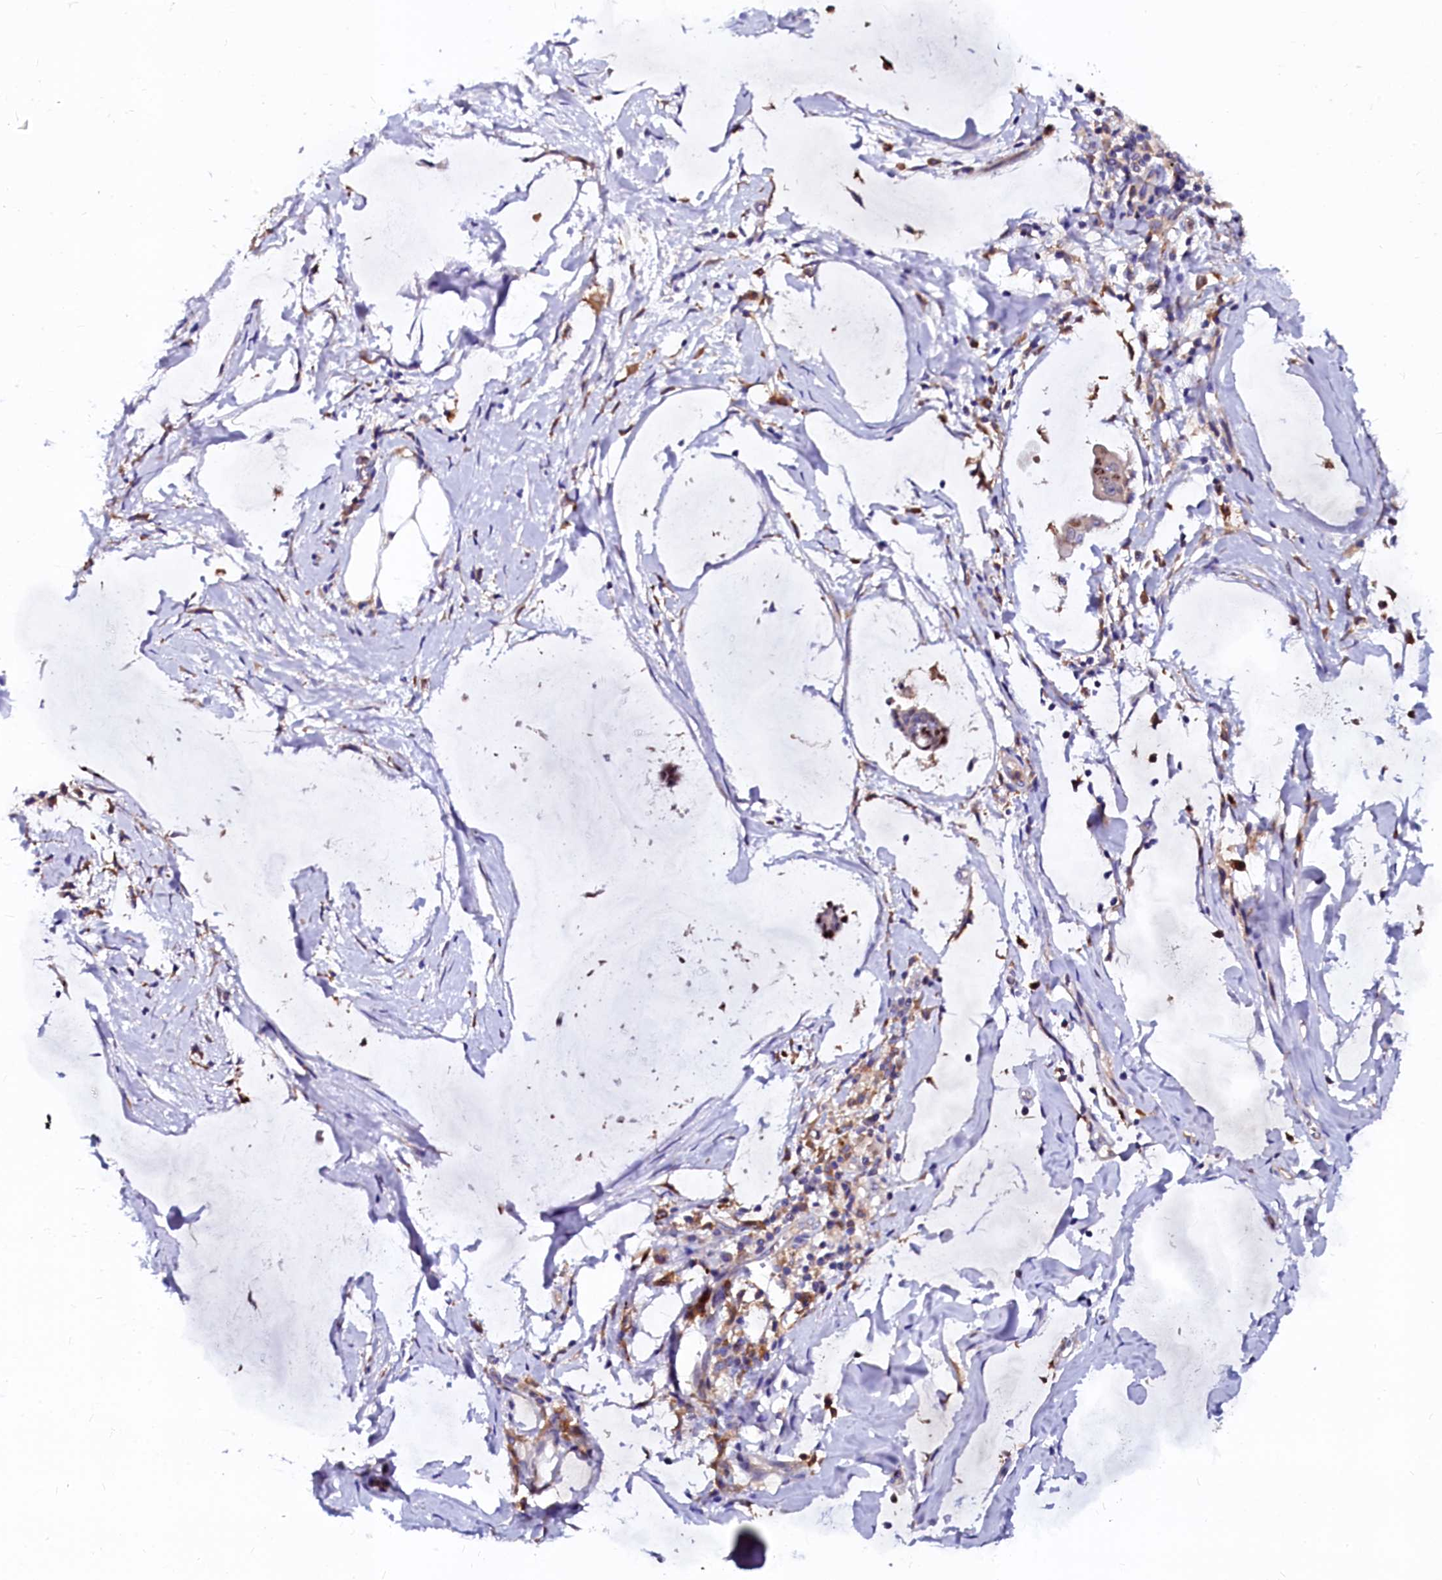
{"staining": {"intensity": "weak", "quantity": "<25%", "location": "cytoplasmic/membranous"}, "tissue": "ovarian cancer", "cell_type": "Tumor cells", "image_type": "cancer", "snomed": [{"axis": "morphology", "description": "Cystadenocarcinoma, mucinous, NOS"}, {"axis": "topography", "description": "Ovary"}], "caption": "An IHC micrograph of ovarian mucinous cystadenocarcinoma is shown. There is no staining in tumor cells of ovarian mucinous cystadenocarcinoma. The staining is performed using DAB brown chromogen with nuclei counter-stained in using hematoxylin.", "gene": "OTOL1", "patient": {"sex": "female", "age": 73}}